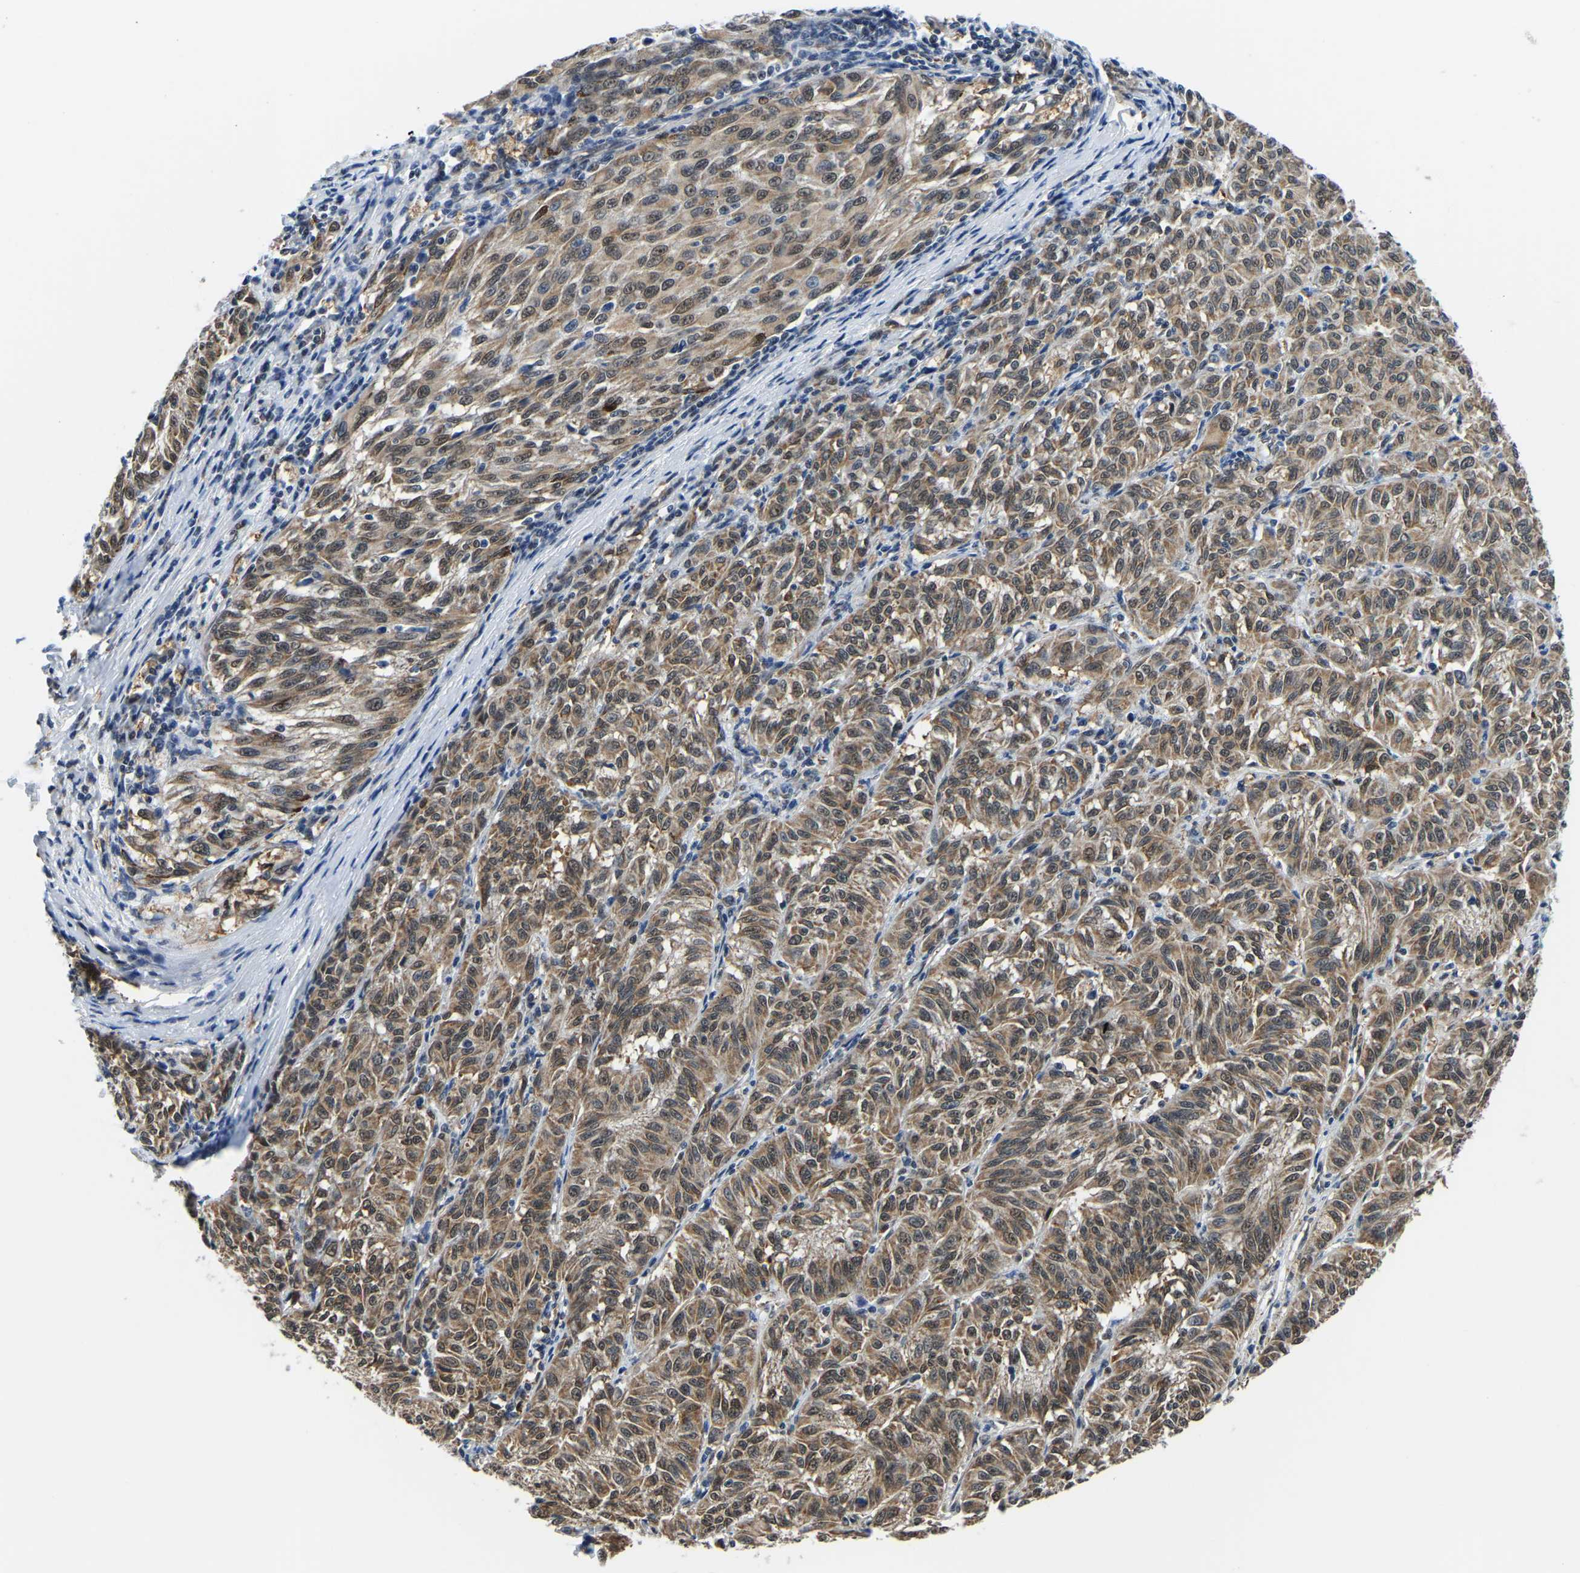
{"staining": {"intensity": "moderate", "quantity": ">75%", "location": "cytoplasmic/membranous,nuclear"}, "tissue": "melanoma", "cell_type": "Tumor cells", "image_type": "cancer", "snomed": [{"axis": "morphology", "description": "Malignant melanoma, NOS"}, {"axis": "topography", "description": "Skin"}], "caption": "Melanoma tissue exhibits moderate cytoplasmic/membranous and nuclear expression in about >75% of tumor cells", "gene": "BNIP3L", "patient": {"sex": "female", "age": 72}}